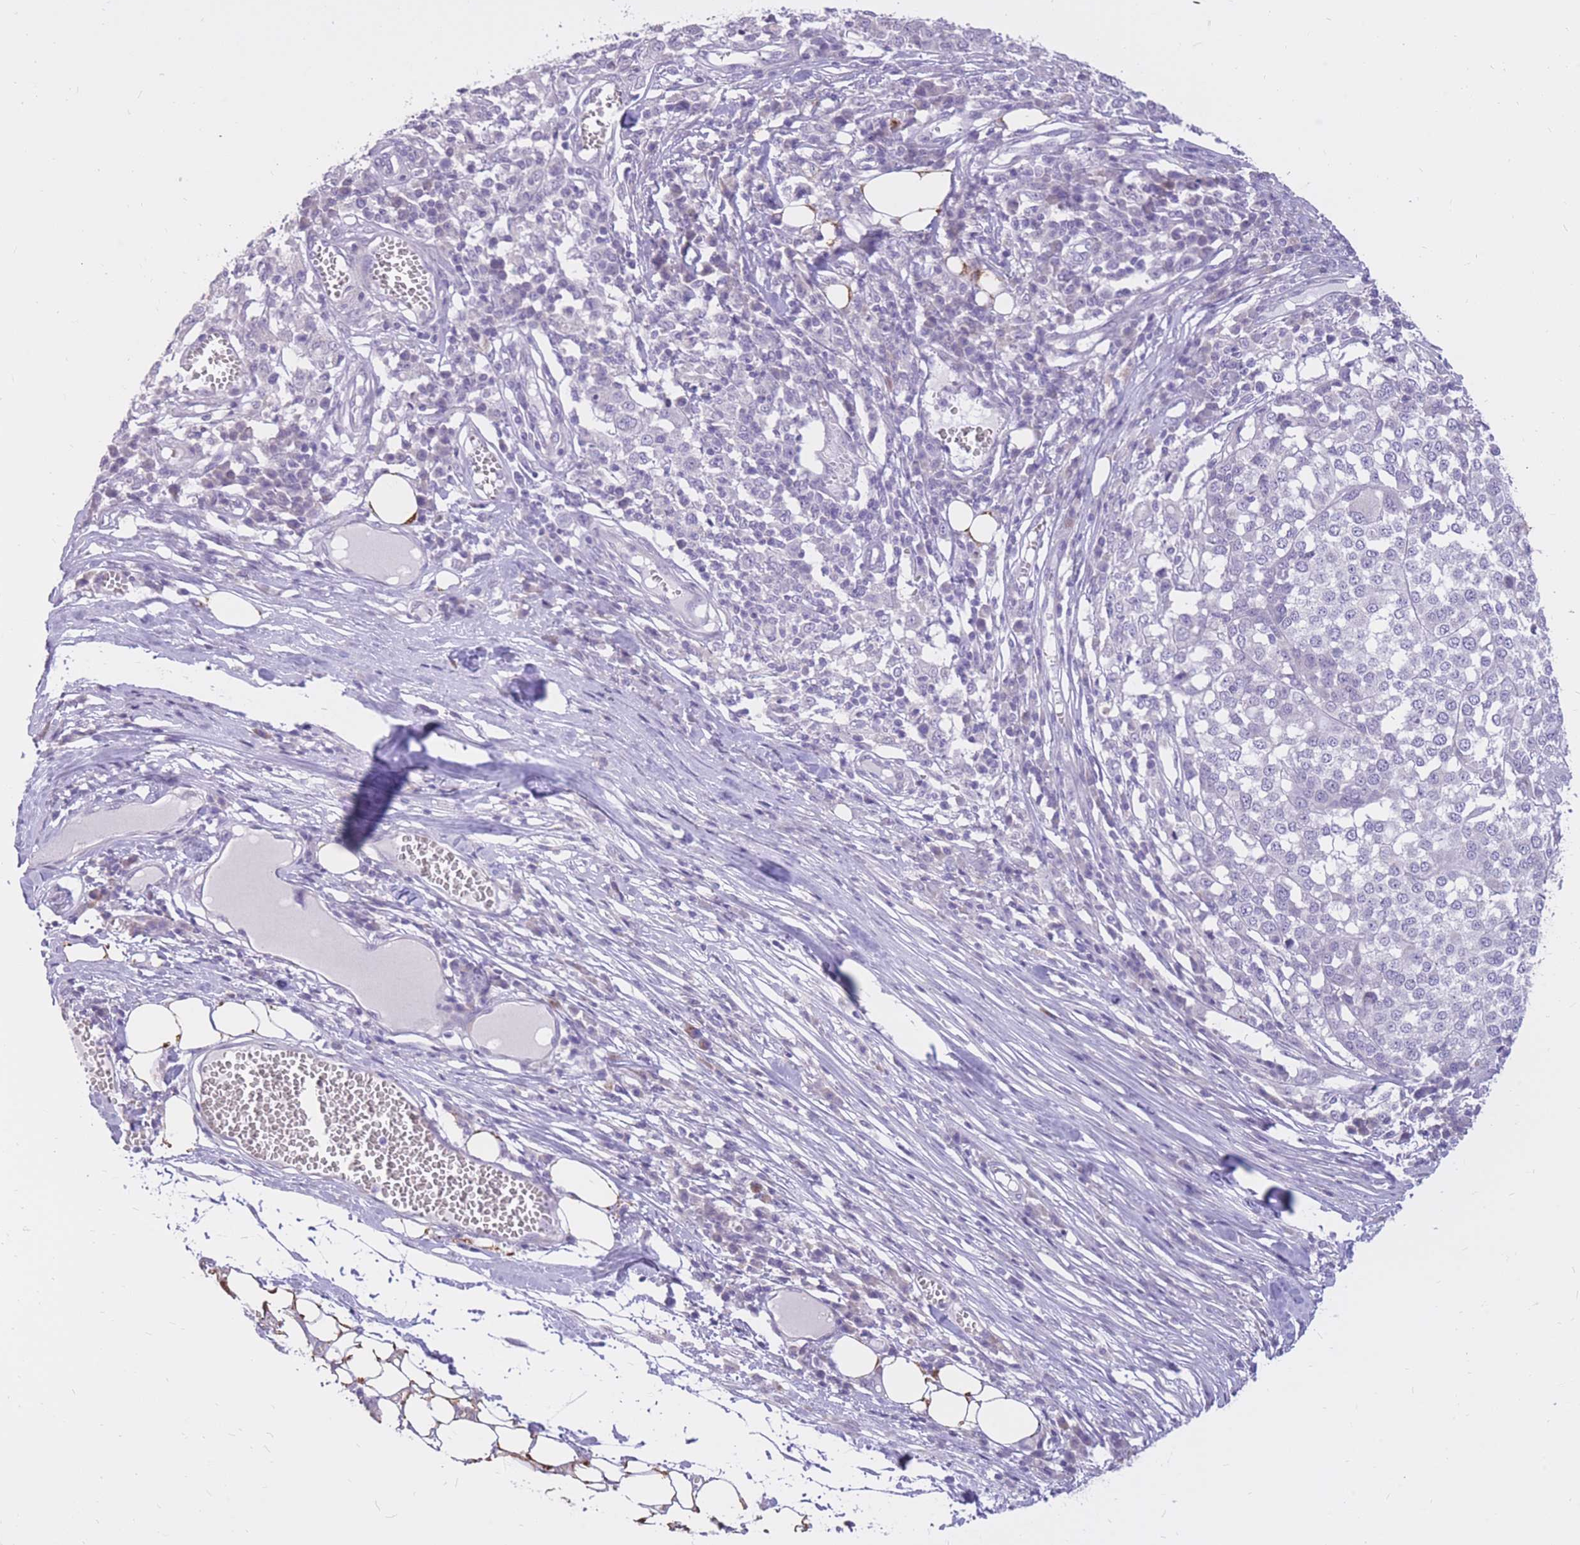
{"staining": {"intensity": "negative", "quantity": "none", "location": "none"}, "tissue": "melanoma", "cell_type": "Tumor cells", "image_type": "cancer", "snomed": [{"axis": "morphology", "description": "Malignant melanoma, Metastatic site"}, {"axis": "topography", "description": "Lymph node"}], "caption": "Tumor cells show no significant expression in malignant melanoma (metastatic site).", "gene": "RNF170", "patient": {"sex": "male", "age": 44}}